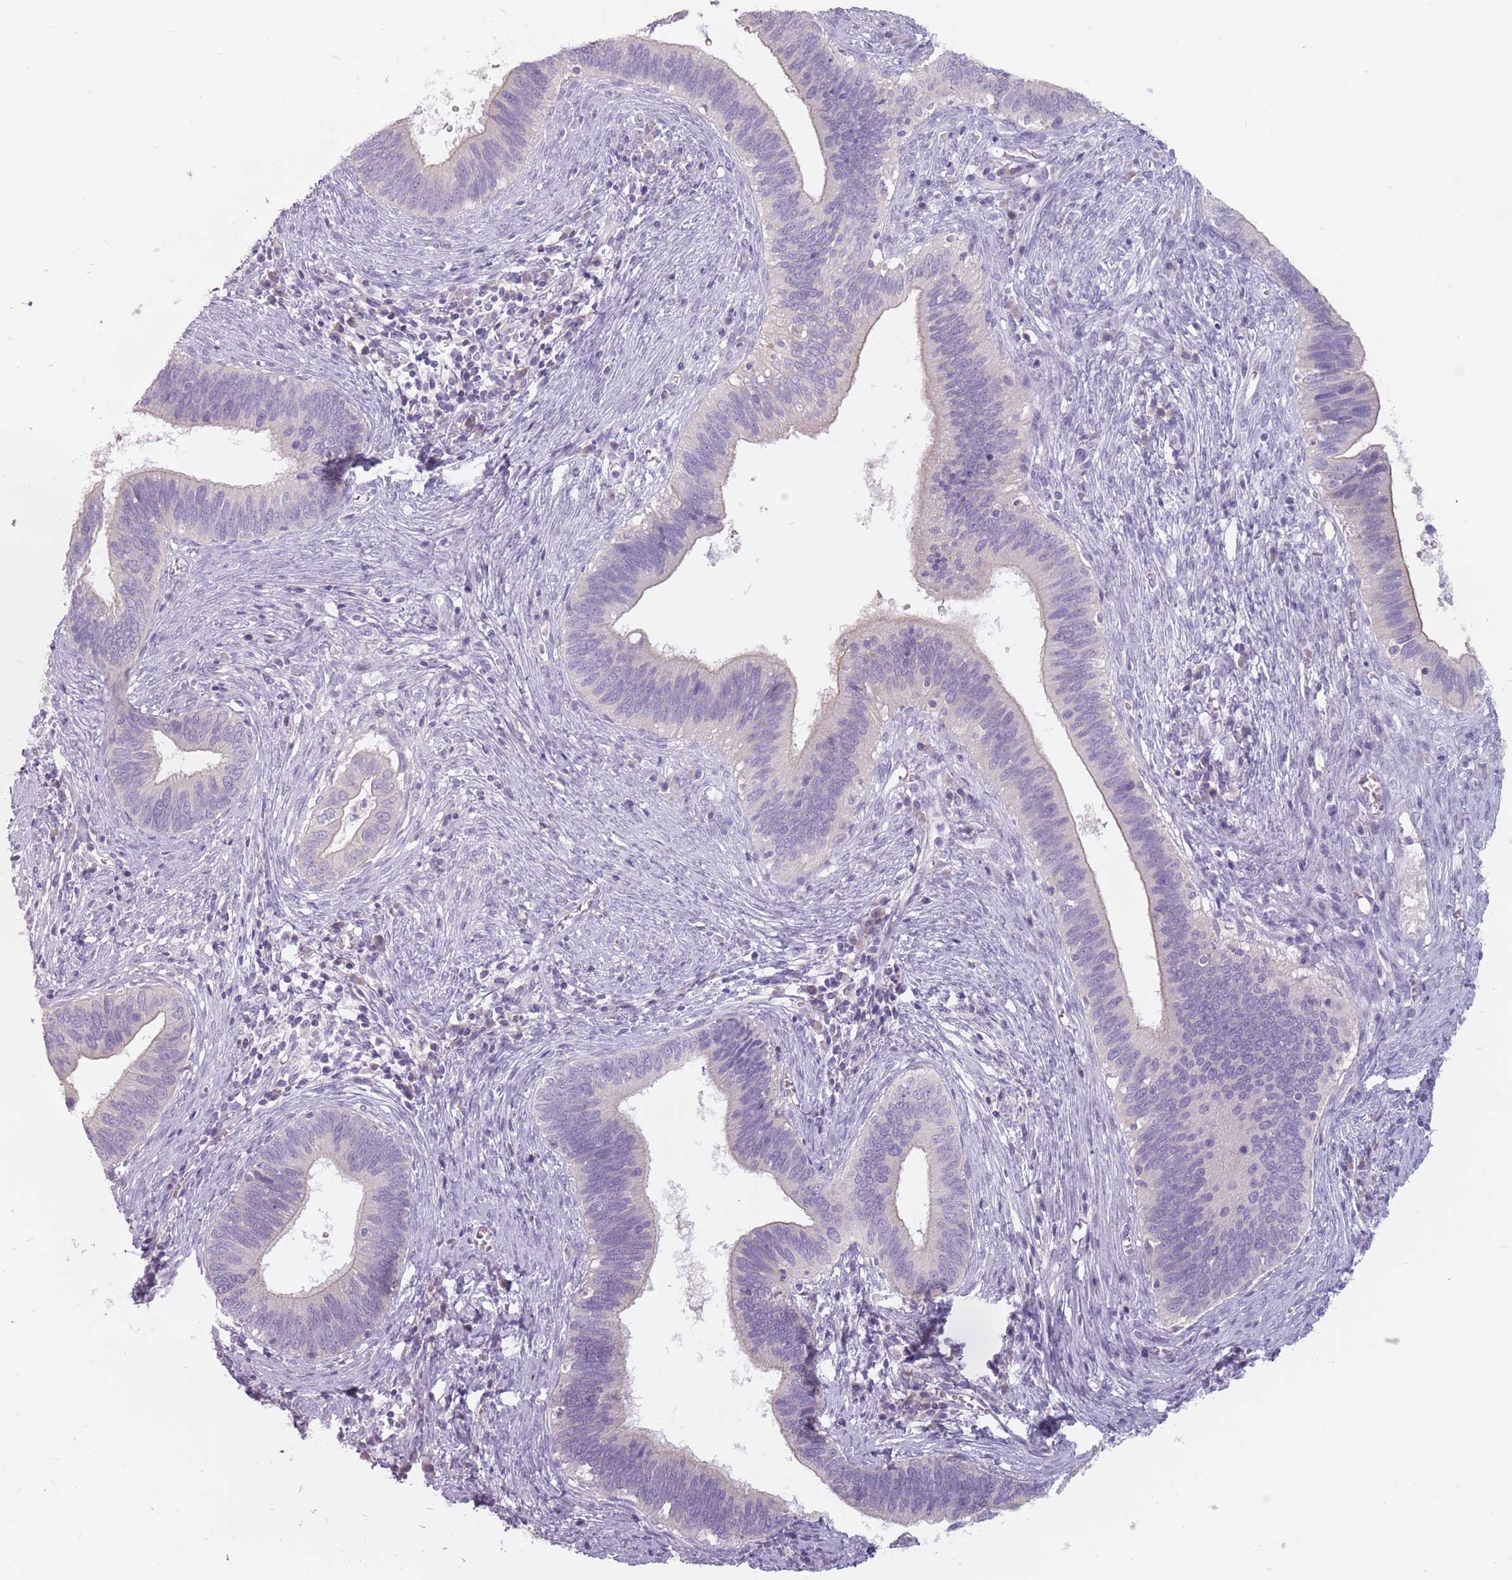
{"staining": {"intensity": "weak", "quantity": "25%-75%", "location": "cytoplasmic/membranous"}, "tissue": "cervical cancer", "cell_type": "Tumor cells", "image_type": "cancer", "snomed": [{"axis": "morphology", "description": "Adenocarcinoma, NOS"}, {"axis": "topography", "description": "Cervix"}], "caption": "Adenocarcinoma (cervical) was stained to show a protein in brown. There is low levels of weak cytoplasmic/membranous positivity in about 25%-75% of tumor cells.", "gene": "CEP19", "patient": {"sex": "female", "age": 42}}